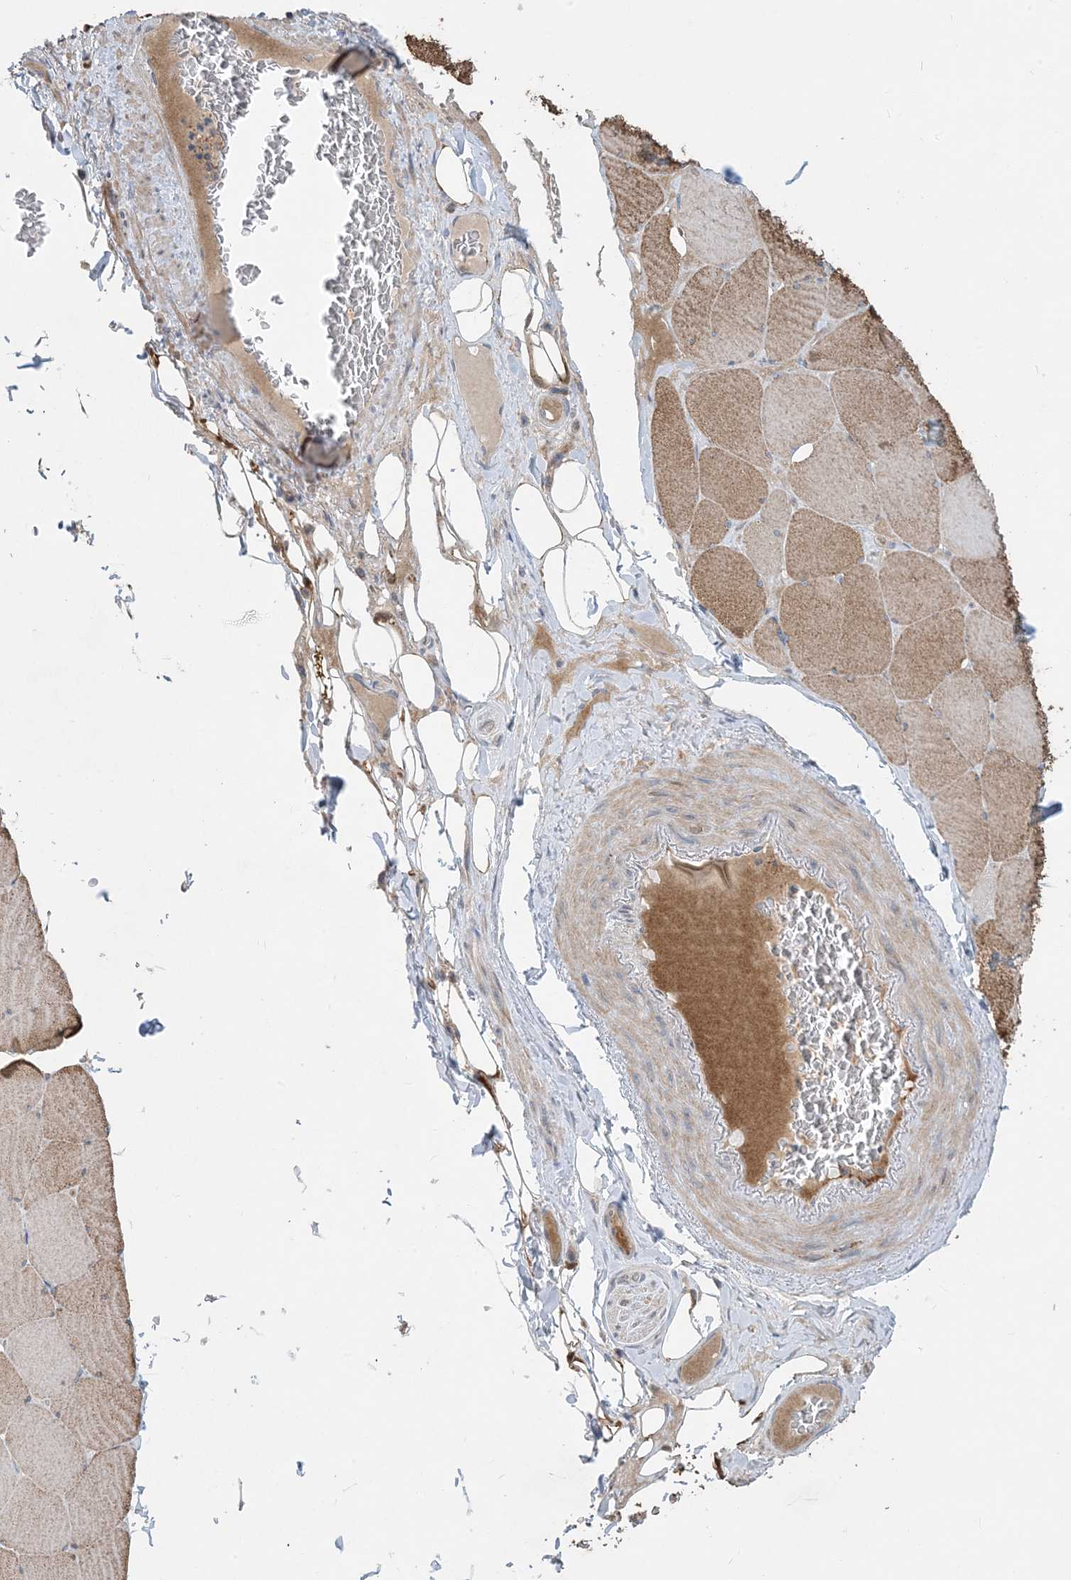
{"staining": {"intensity": "moderate", "quantity": "25%-75%", "location": "cytoplasmic/membranous"}, "tissue": "skeletal muscle", "cell_type": "Myocytes", "image_type": "normal", "snomed": [{"axis": "morphology", "description": "Normal tissue, NOS"}, {"axis": "topography", "description": "Skeletal muscle"}, {"axis": "topography", "description": "Head-Neck"}], "caption": "Immunohistochemistry (IHC) (DAB (3,3'-diaminobenzidine)) staining of normal skeletal muscle displays moderate cytoplasmic/membranous protein staining in approximately 25%-75% of myocytes. (Brightfield microscopy of DAB IHC at high magnification).", "gene": "ECHDC1", "patient": {"sex": "male", "age": 66}}